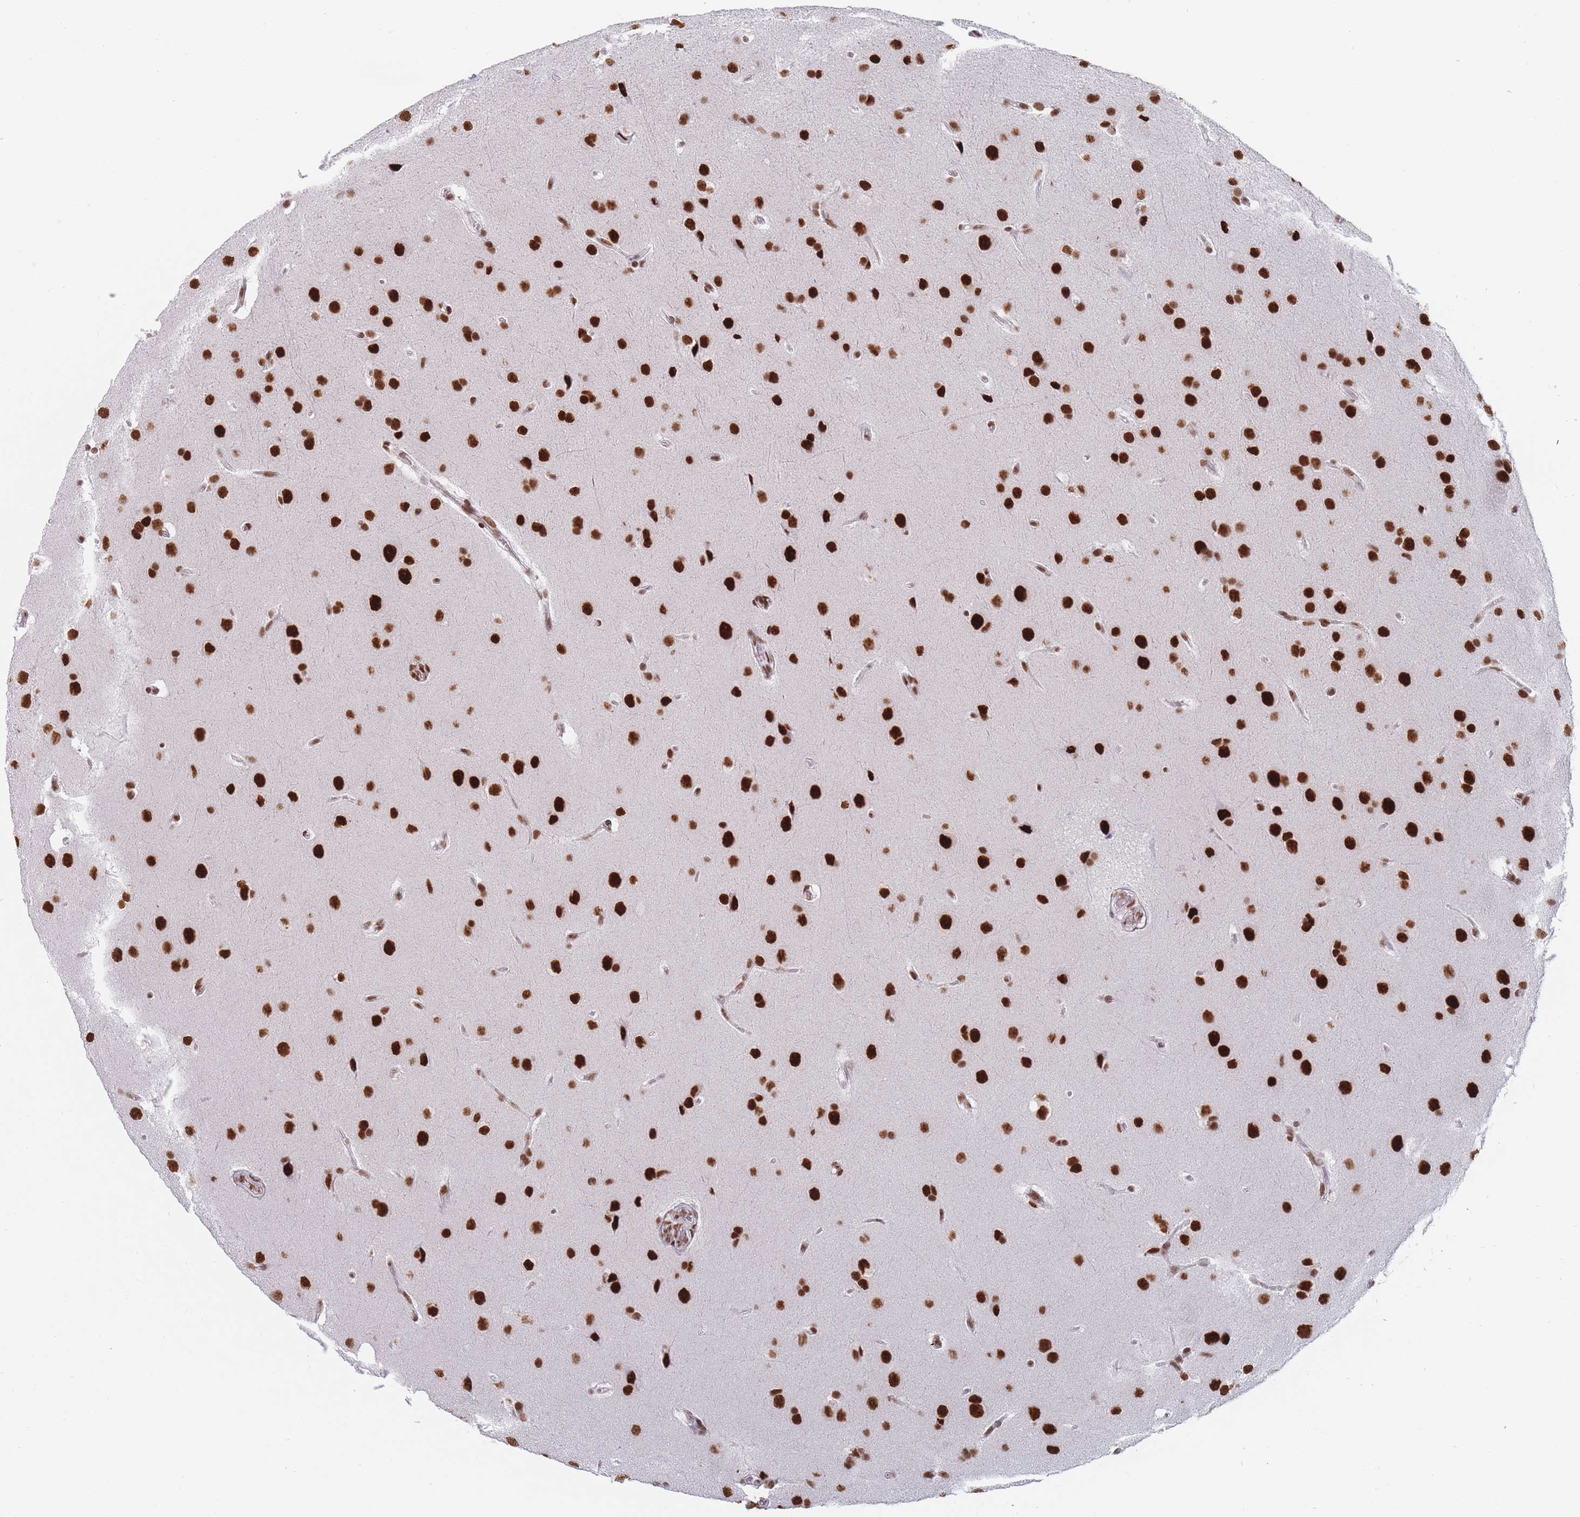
{"staining": {"intensity": "moderate", "quantity": ">75%", "location": "nuclear"}, "tissue": "glioma", "cell_type": "Tumor cells", "image_type": "cancer", "snomed": [{"axis": "morphology", "description": "Glioma, malignant, Low grade"}, {"axis": "topography", "description": "Brain"}], "caption": "Immunohistochemistry (IHC) staining of glioma, which reveals medium levels of moderate nuclear expression in approximately >75% of tumor cells indicating moderate nuclear protein expression. The staining was performed using DAB (brown) for protein detection and nuclei were counterstained in hematoxylin (blue).", "gene": "SAFB2", "patient": {"sex": "female", "age": 32}}